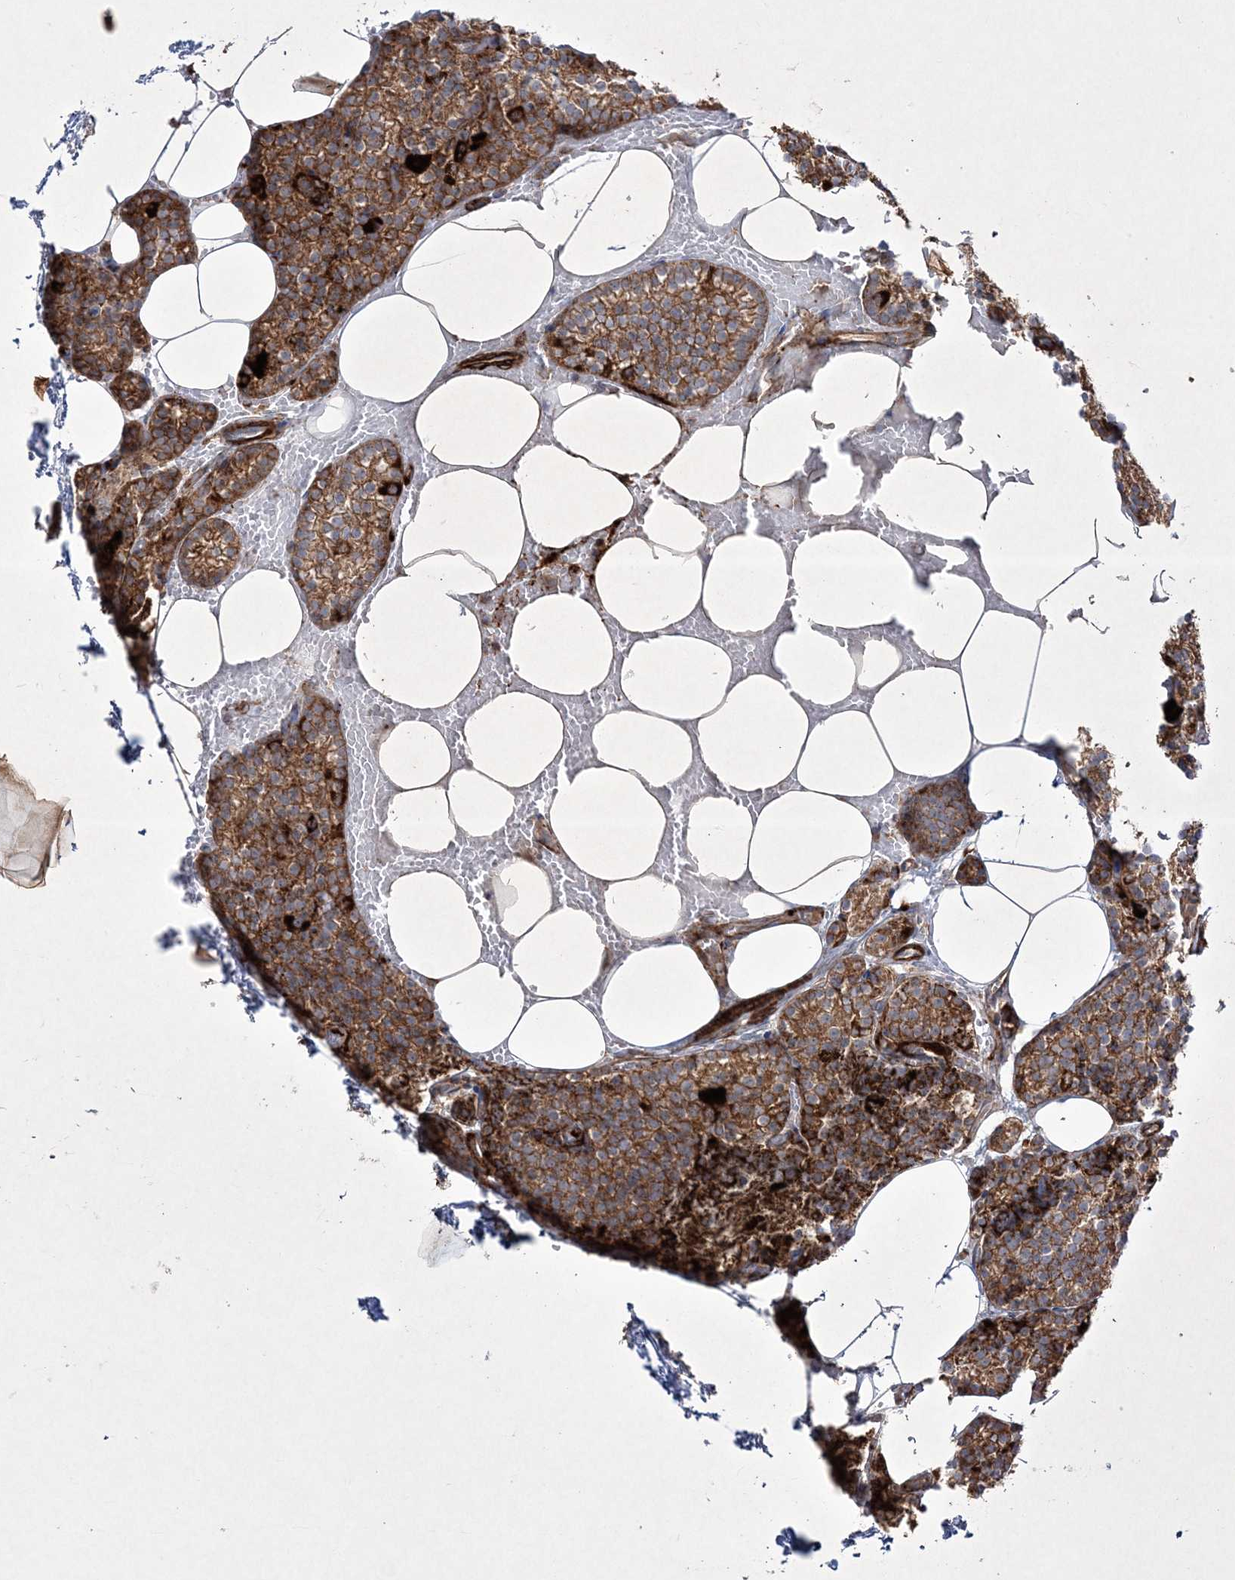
{"staining": {"intensity": "strong", "quantity": ">75%", "location": "cytoplasmic/membranous"}, "tissue": "parathyroid gland", "cell_type": "Glandular cells", "image_type": "normal", "snomed": [{"axis": "morphology", "description": "Normal tissue, NOS"}, {"axis": "topography", "description": "Parathyroid gland"}], "caption": "Parathyroid gland stained with immunohistochemistry (IHC) exhibits strong cytoplasmic/membranous staining in about >75% of glandular cells. (brown staining indicates protein expression, while blue staining denotes nuclei).", "gene": "RICTOR", "patient": {"sex": "male", "age": 58}}